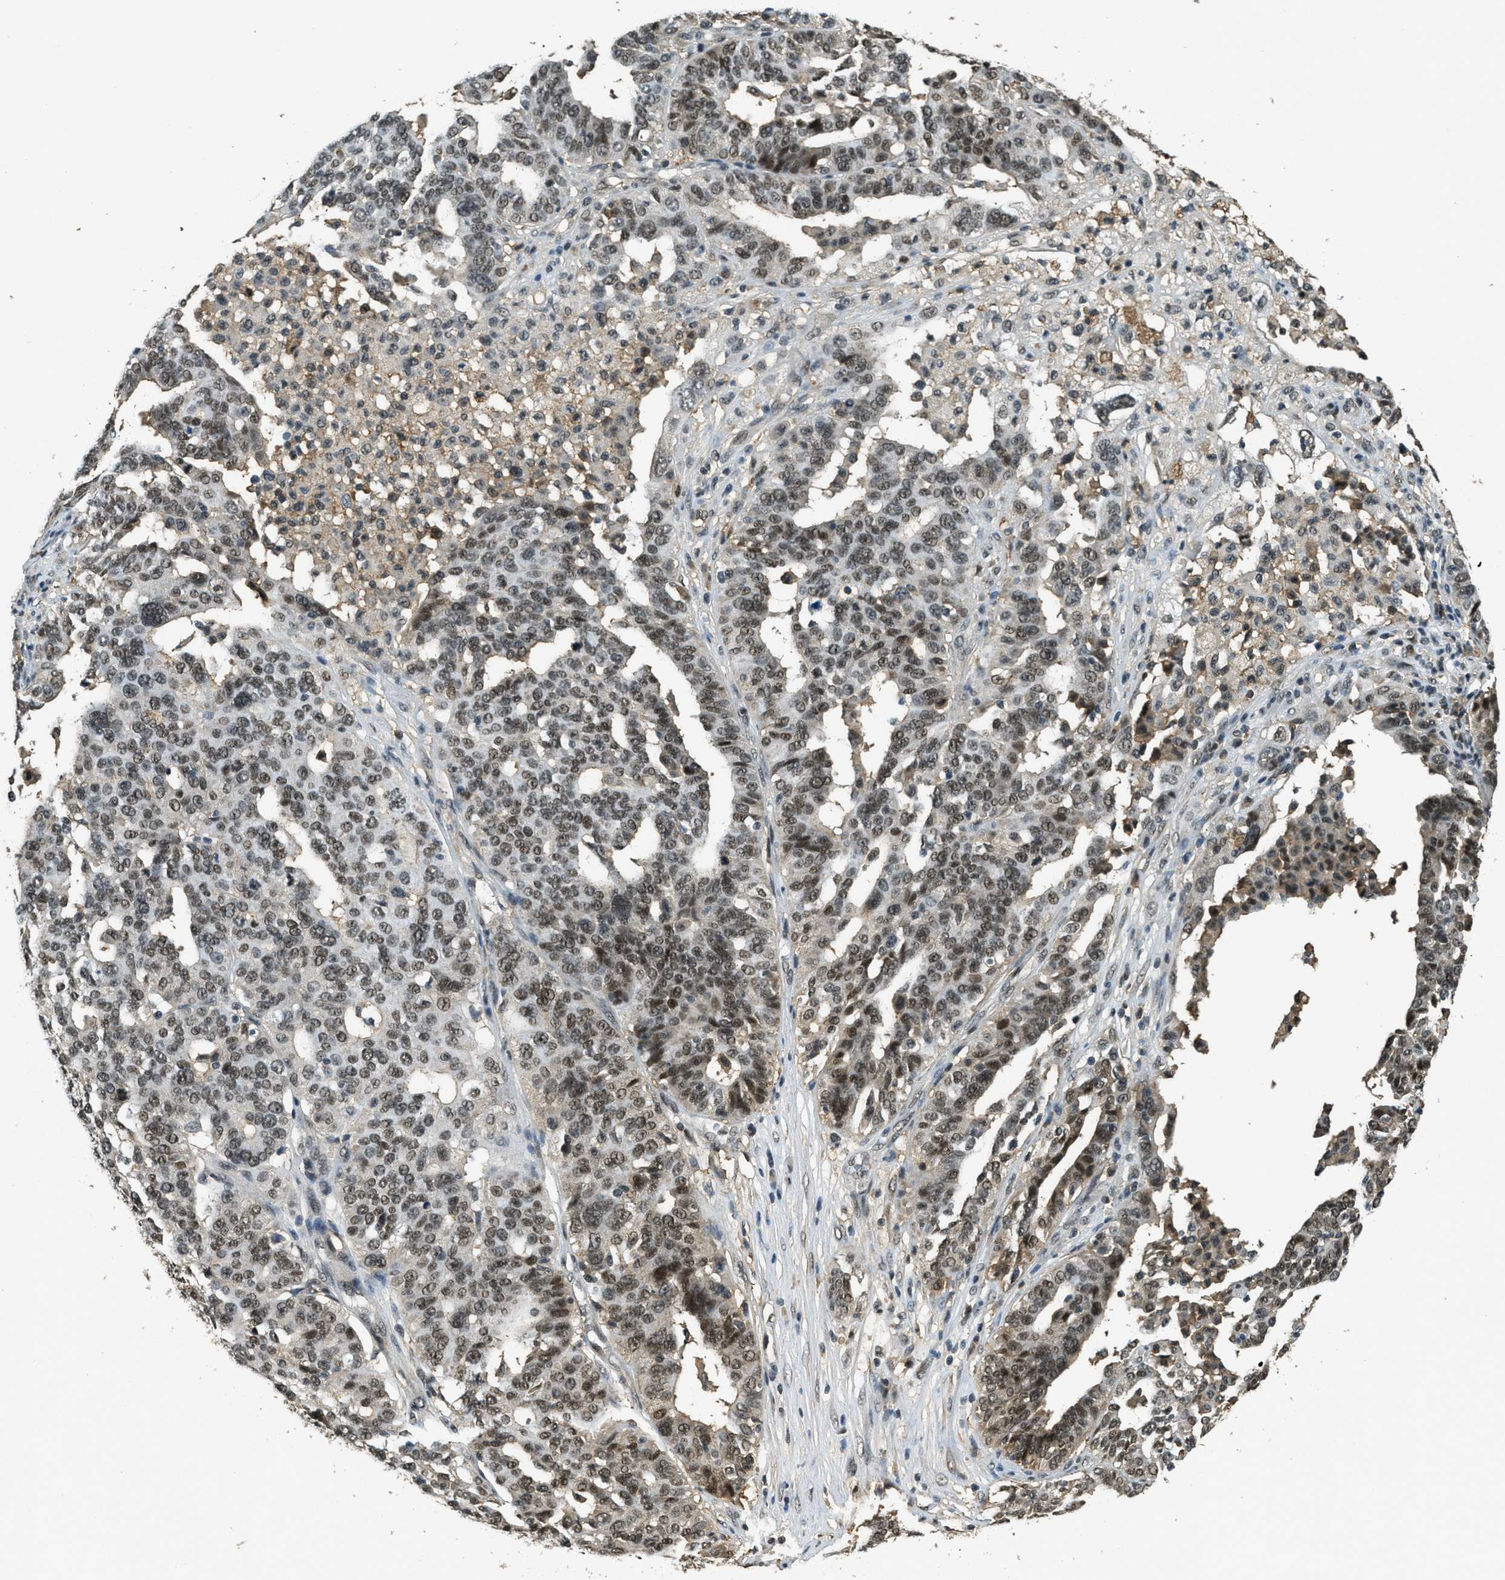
{"staining": {"intensity": "moderate", "quantity": ">75%", "location": "nuclear"}, "tissue": "ovarian cancer", "cell_type": "Tumor cells", "image_type": "cancer", "snomed": [{"axis": "morphology", "description": "Cystadenocarcinoma, serous, NOS"}, {"axis": "topography", "description": "Ovary"}], "caption": "Protein expression analysis of ovarian cancer (serous cystadenocarcinoma) reveals moderate nuclear expression in about >75% of tumor cells. (Brightfield microscopy of DAB IHC at high magnification).", "gene": "ZNF148", "patient": {"sex": "female", "age": 59}}